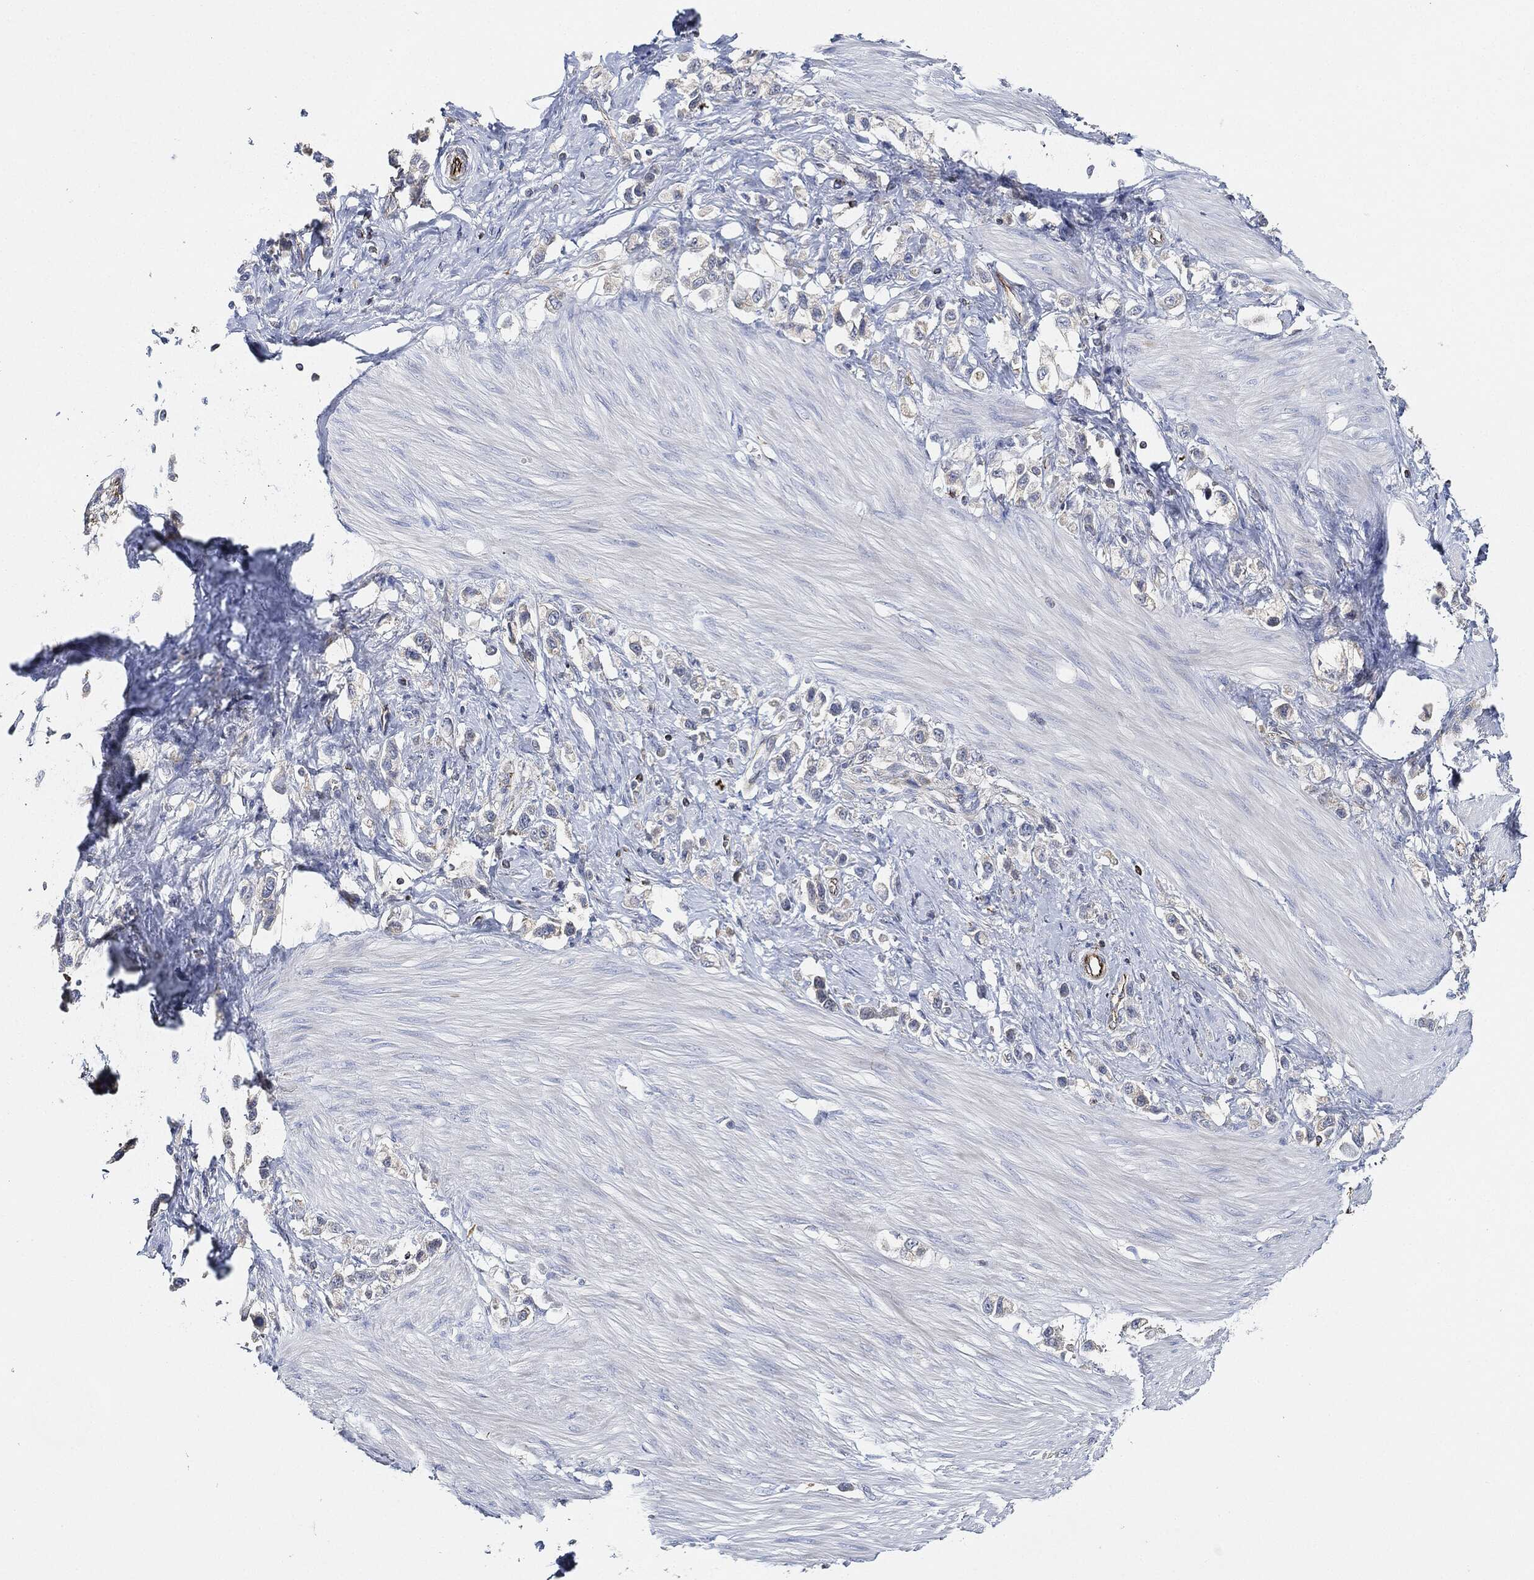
{"staining": {"intensity": "negative", "quantity": "none", "location": "none"}, "tissue": "stomach cancer", "cell_type": "Tumor cells", "image_type": "cancer", "snomed": [{"axis": "morphology", "description": "Normal tissue, NOS"}, {"axis": "morphology", "description": "Adenocarcinoma, NOS"}, {"axis": "morphology", "description": "Adenocarcinoma, High grade"}, {"axis": "topography", "description": "Stomach, upper"}, {"axis": "topography", "description": "Stomach"}], "caption": "High power microscopy photomicrograph of an immunohistochemistry histopathology image of stomach cancer, revealing no significant positivity in tumor cells. (Brightfield microscopy of DAB immunohistochemistry (IHC) at high magnification).", "gene": "THSD1", "patient": {"sex": "female", "age": 65}}